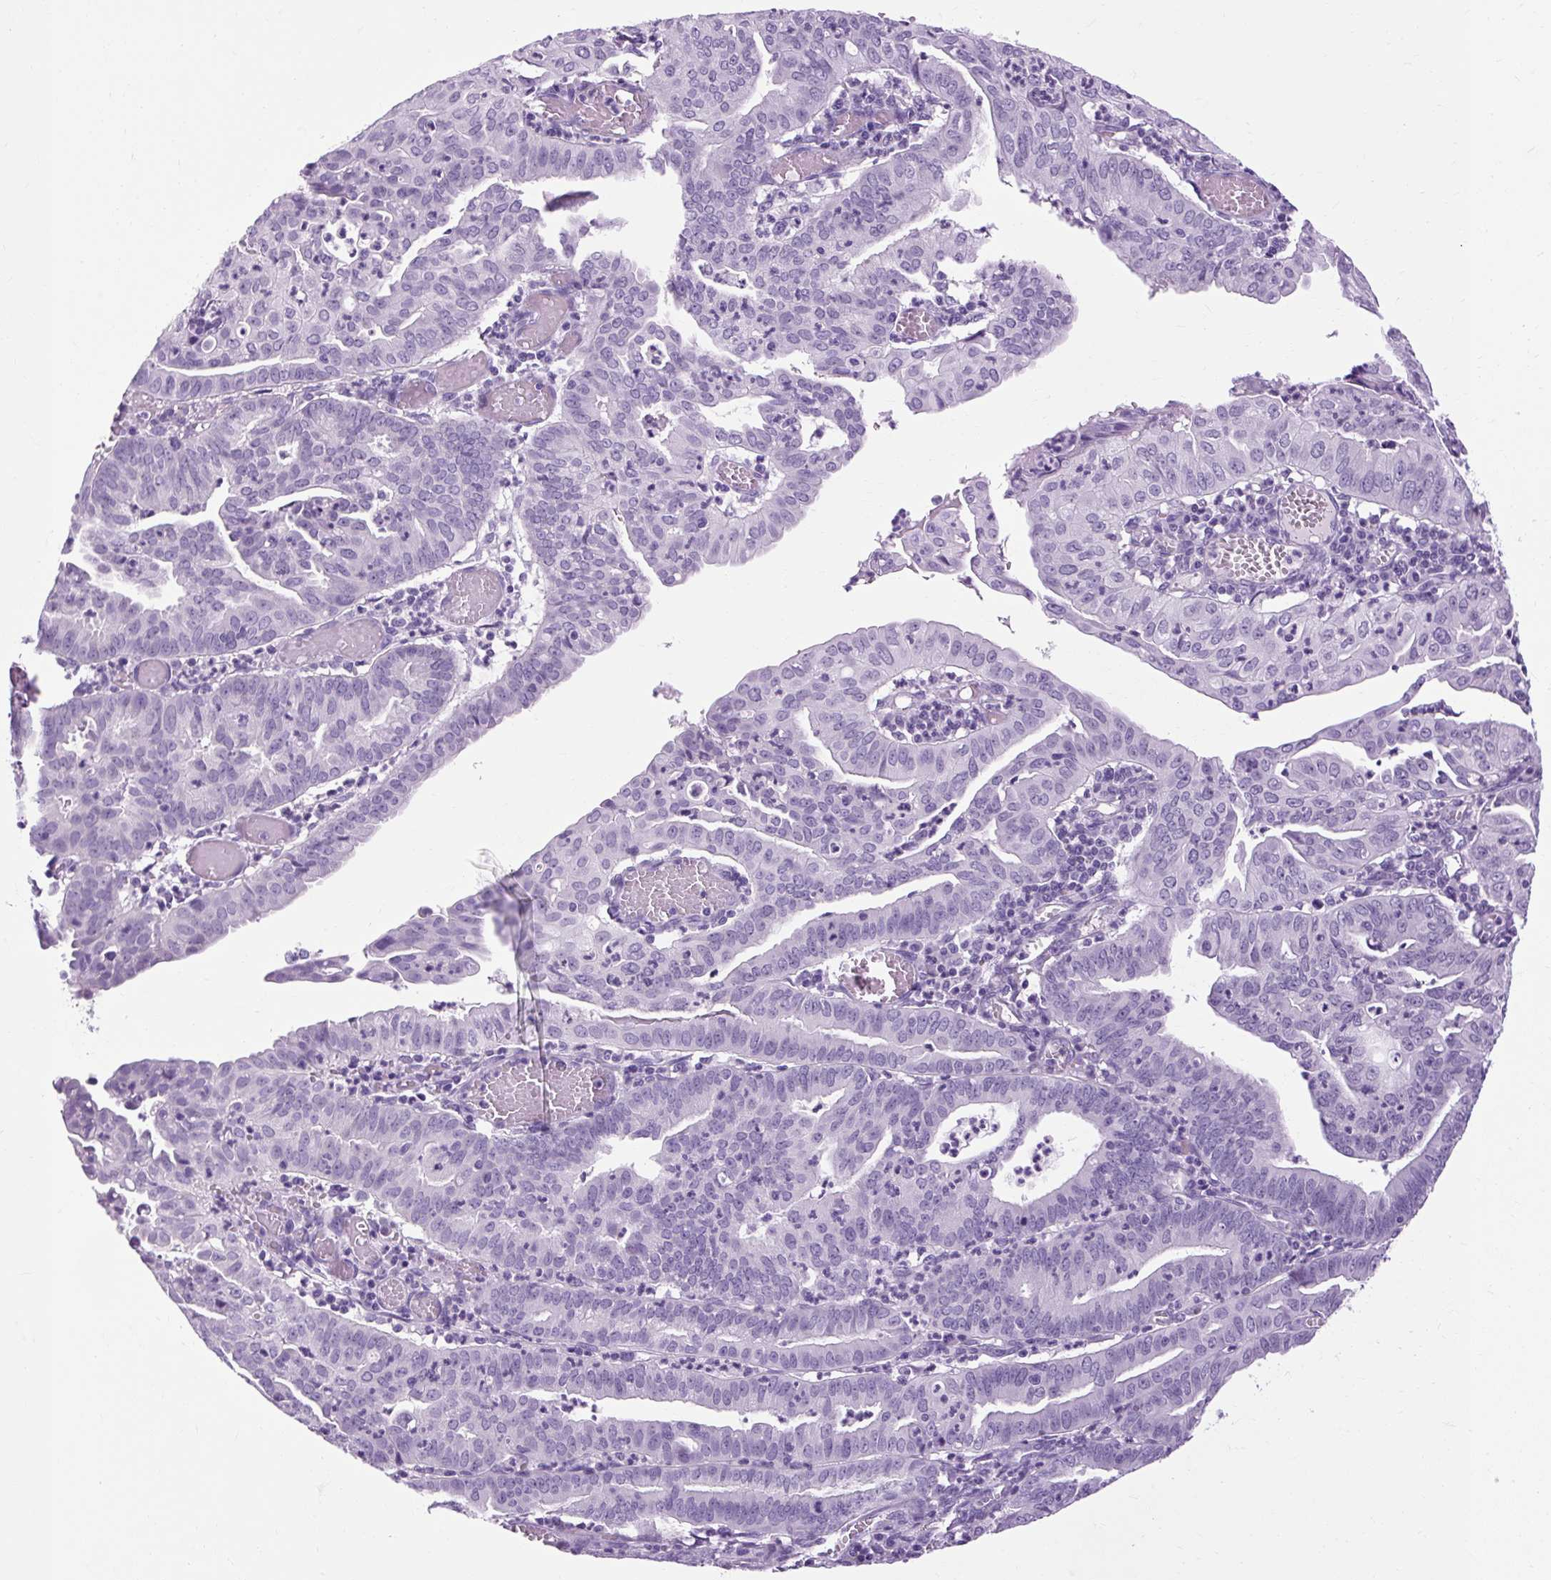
{"staining": {"intensity": "negative", "quantity": "none", "location": "none"}, "tissue": "endometrial cancer", "cell_type": "Tumor cells", "image_type": "cancer", "snomed": [{"axis": "morphology", "description": "Adenocarcinoma, NOS"}, {"axis": "topography", "description": "Endometrium"}], "caption": "Tumor cells are negative for brown protein staining in endometrial adenocarcinoma. Nuclei are stained in blue.", "gene": "B3GNT4", "patient": {"sex": "female", "age": 60}}